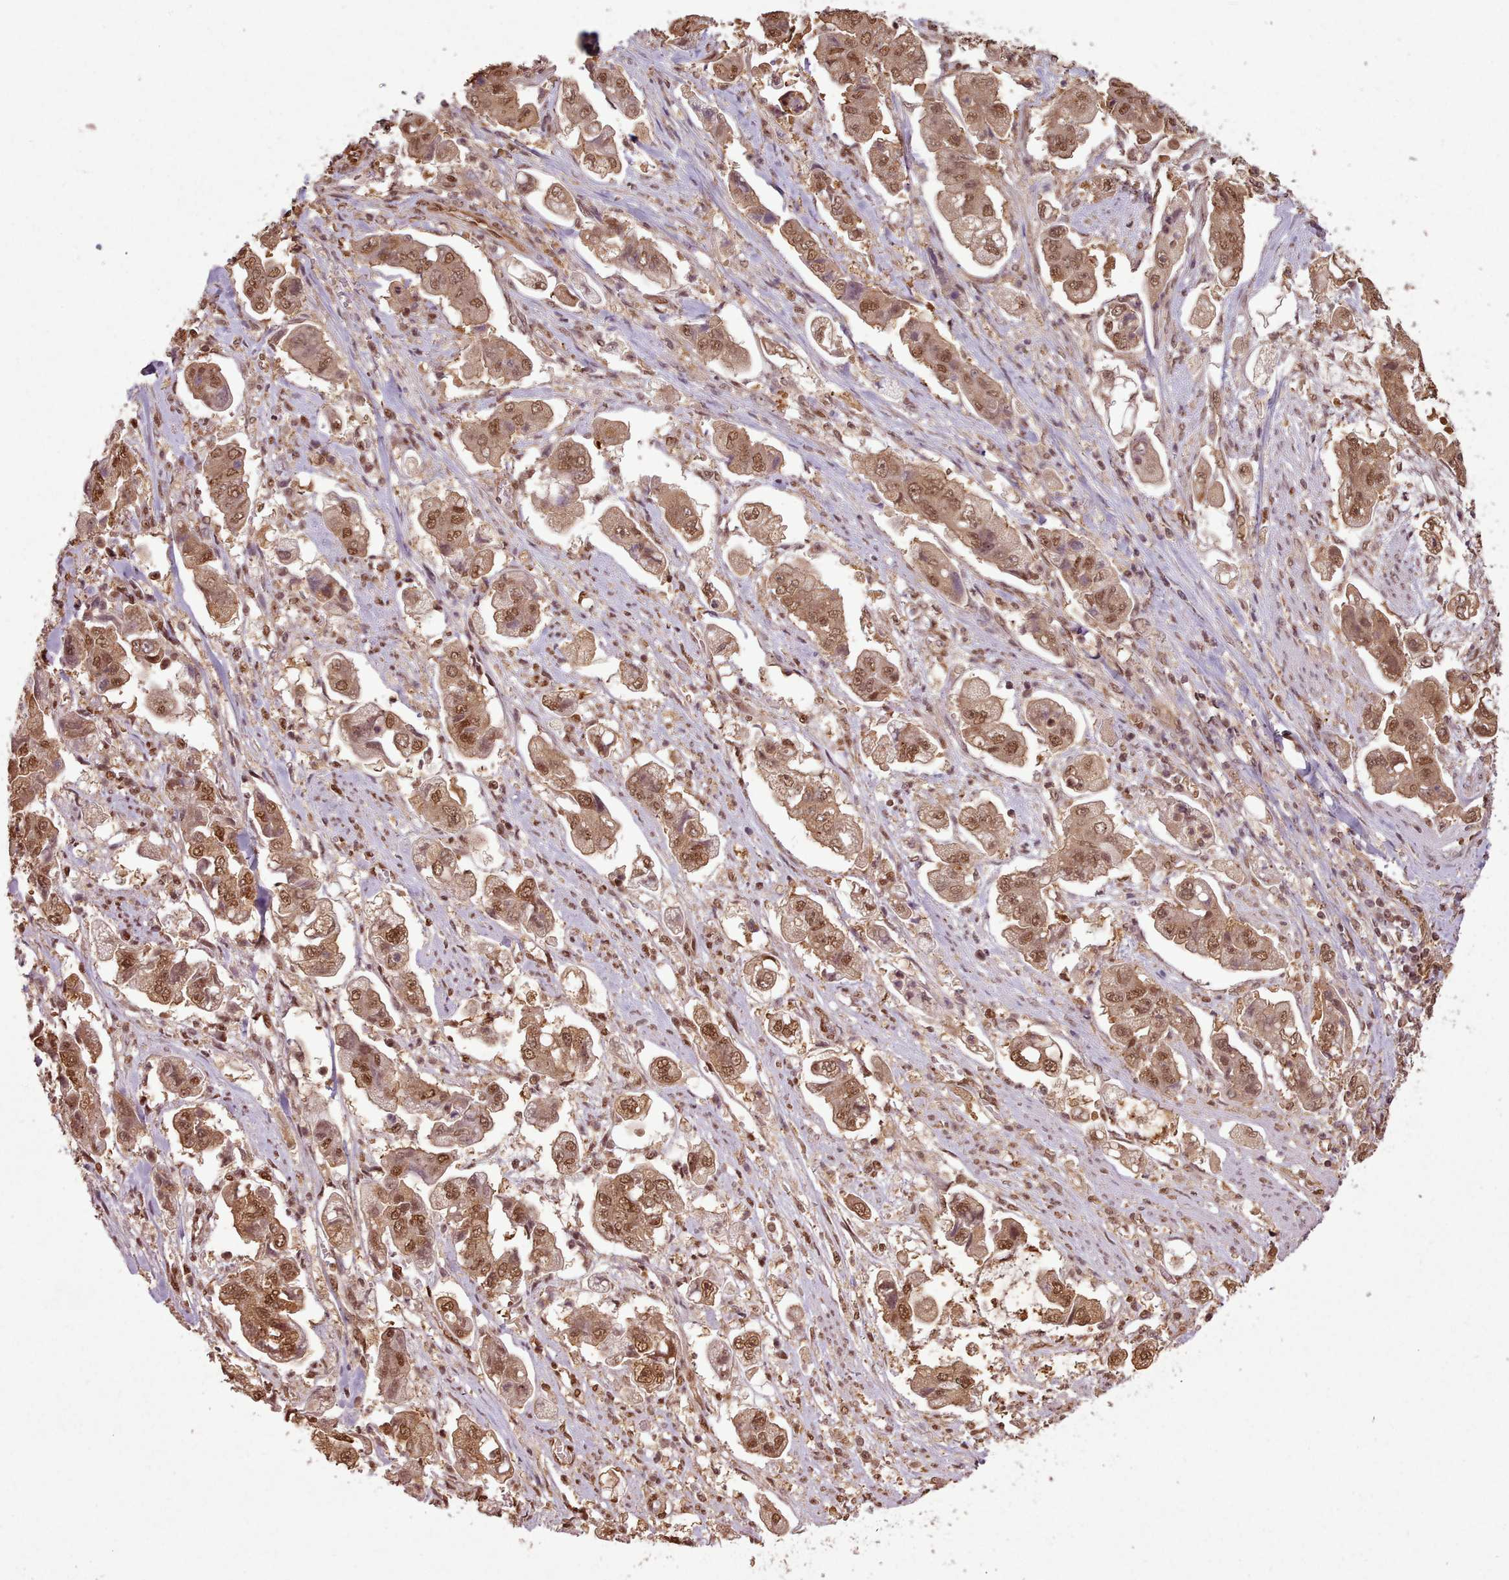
{"staining": {"intensity": "moderate", "quantity": ">75%", "location": "cytoplasmic/membranous,nuclear"}, "tissue": "stomach cancer", "cell_type": "Tumor cells", "image_type": "cancer", "snomed": [{"axis": "morphology", "description": "Adenocarcinoma, NOS"}, {"axis": "topography", "description": "Stomach"}], "caption": "The photomicrograph demonstrates staining of adenocarcinoma (stomach), revealing moderate cytoplasmic/membranous and nuclear protein expression (brown color) within tumor cells.", "gene": "RPS27A", "patient": {"sex": "male", "age": 62}}